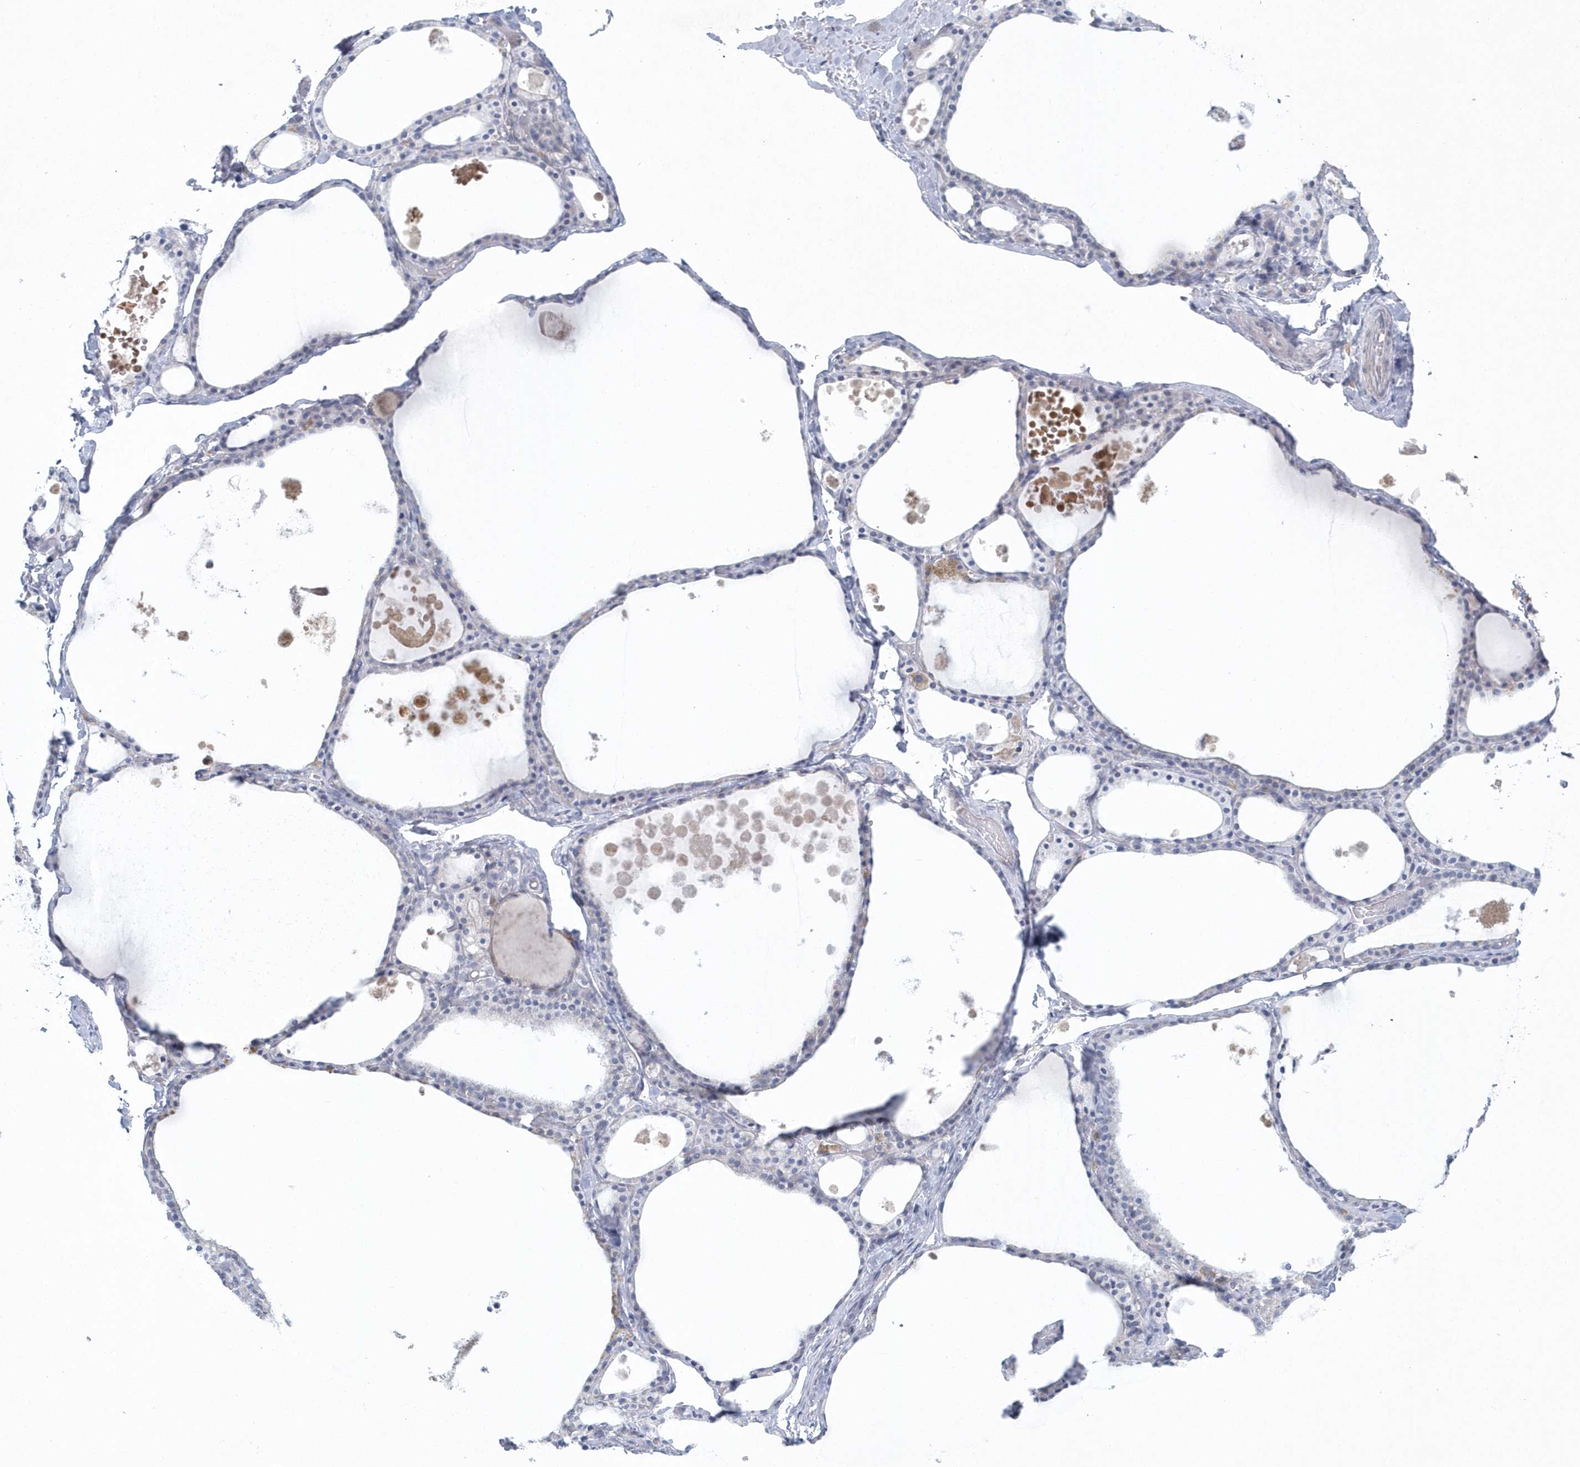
{"staining": {"intensity": "negative", "quantity": "none", "location": "none"}, "tissue": "thyroid gland", "cell_type": "Glandular cells", "image_type": "normal", "snomed": [{"axis": "morphology", "description": "Normal tissue, NOS"}, {"axis": "topography", "description": "Thyroid gland"}], "caption": "Photomicrograph shows no protein staining in glandular cells of unremarkable thyroid gland. The staining was performed using DAB (3,3'-diaminobenzidine) to visualize the protein expression in brown, while the nuclei were stained in blue with hematoxylin (Magnification: 20x).", "gene": "NIPAL1", "patient": {"sex": "male", "age": 56}}